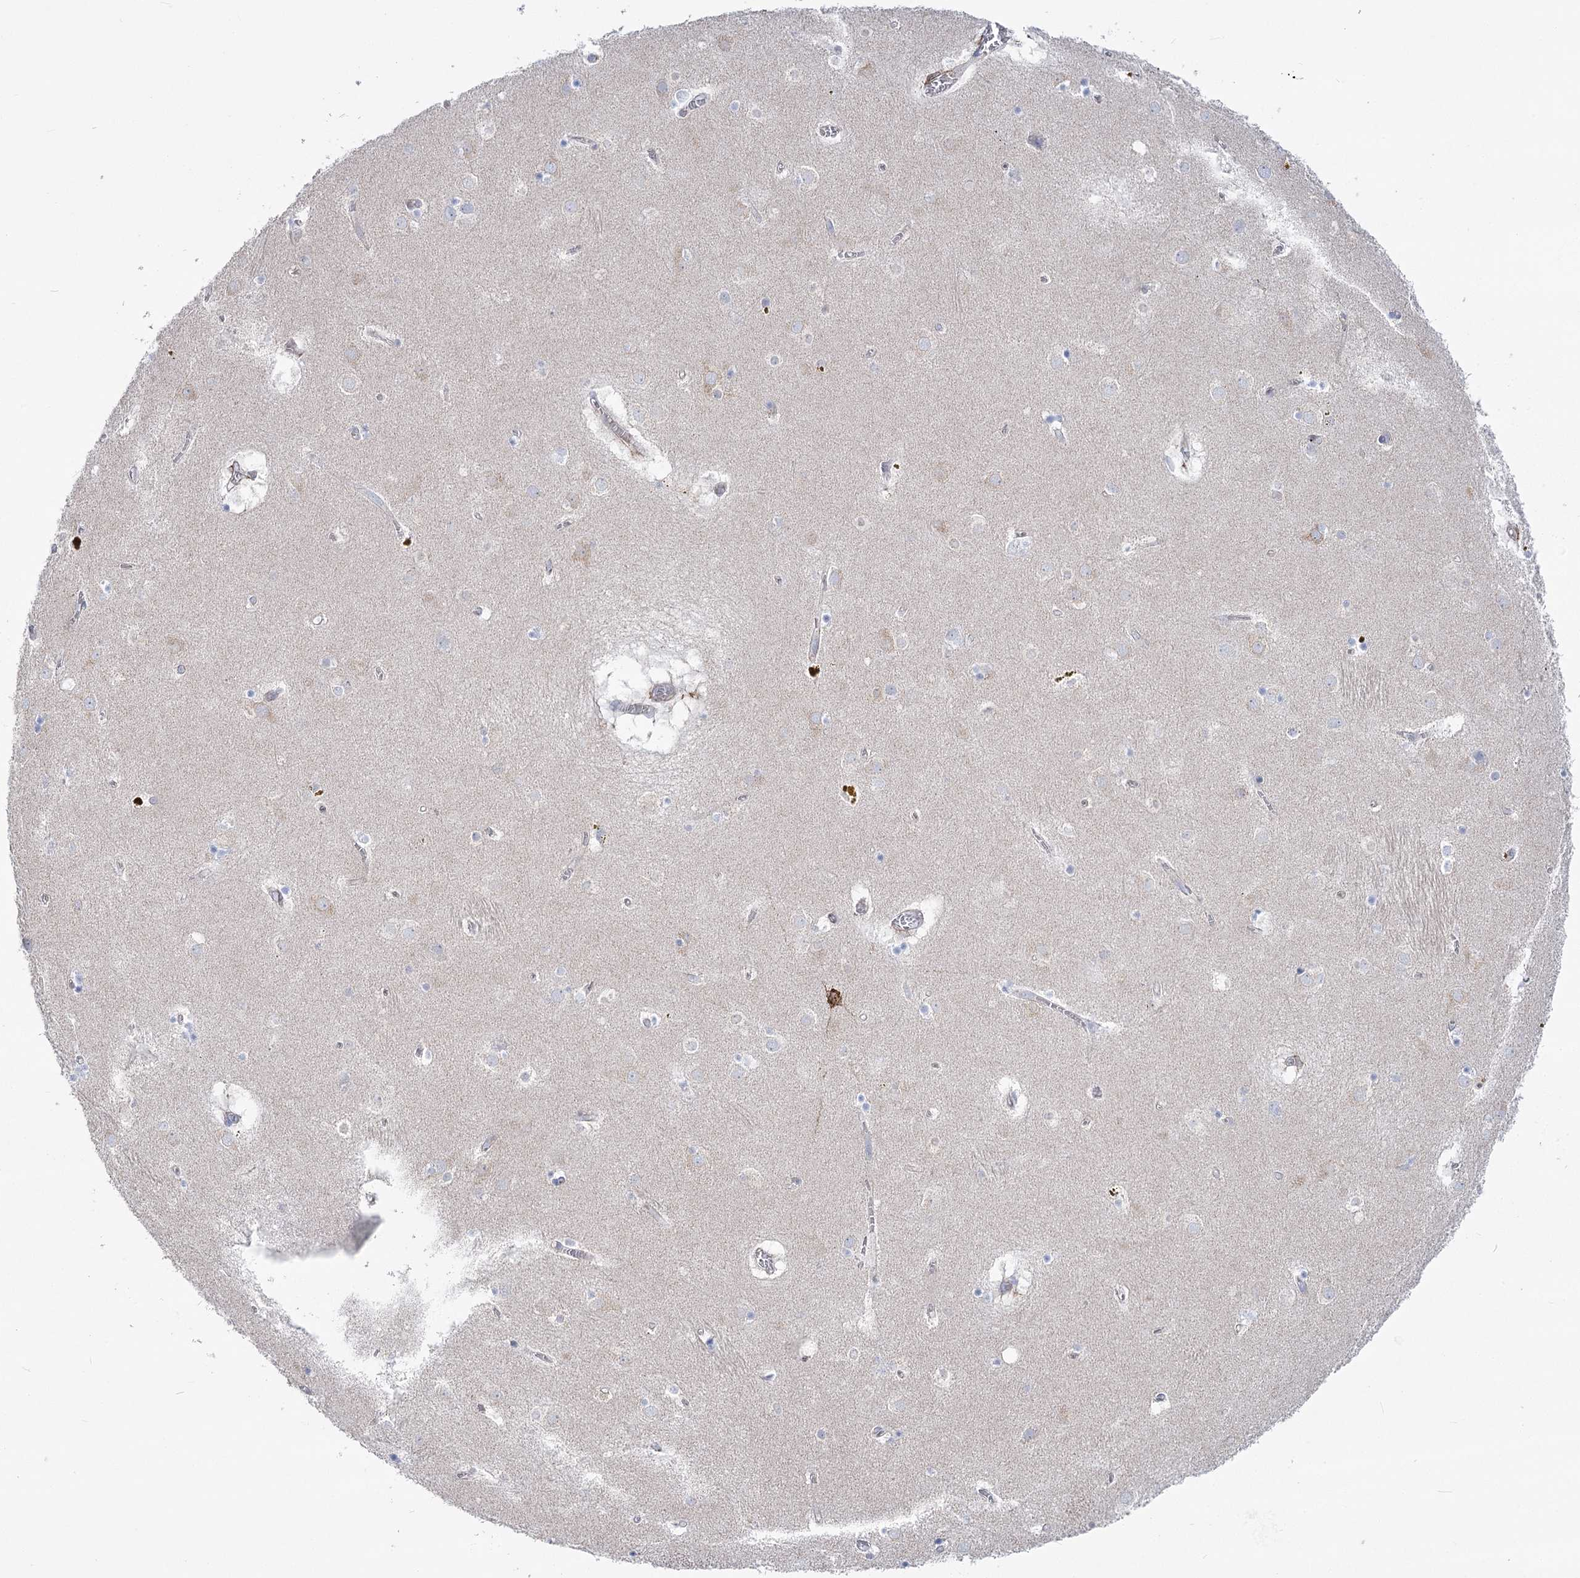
{"staining": {"intensity": "negative", "quantity": "none", "location": "none"}, "tissue": "caudate", "cell_type": "Glial cells", "image_type": "normal", "snomed": [{"axis": "morphology", "description": "Normal tissue, NOS"}, {"axis": "topography", "description": "Lateral ventricle wall"}], "caption": "This is an IHC image of normal human caudate. There is no positivity in glial cells.", "gene": "YTHDC2", "patient": {"sex": "male", "age": 70}}